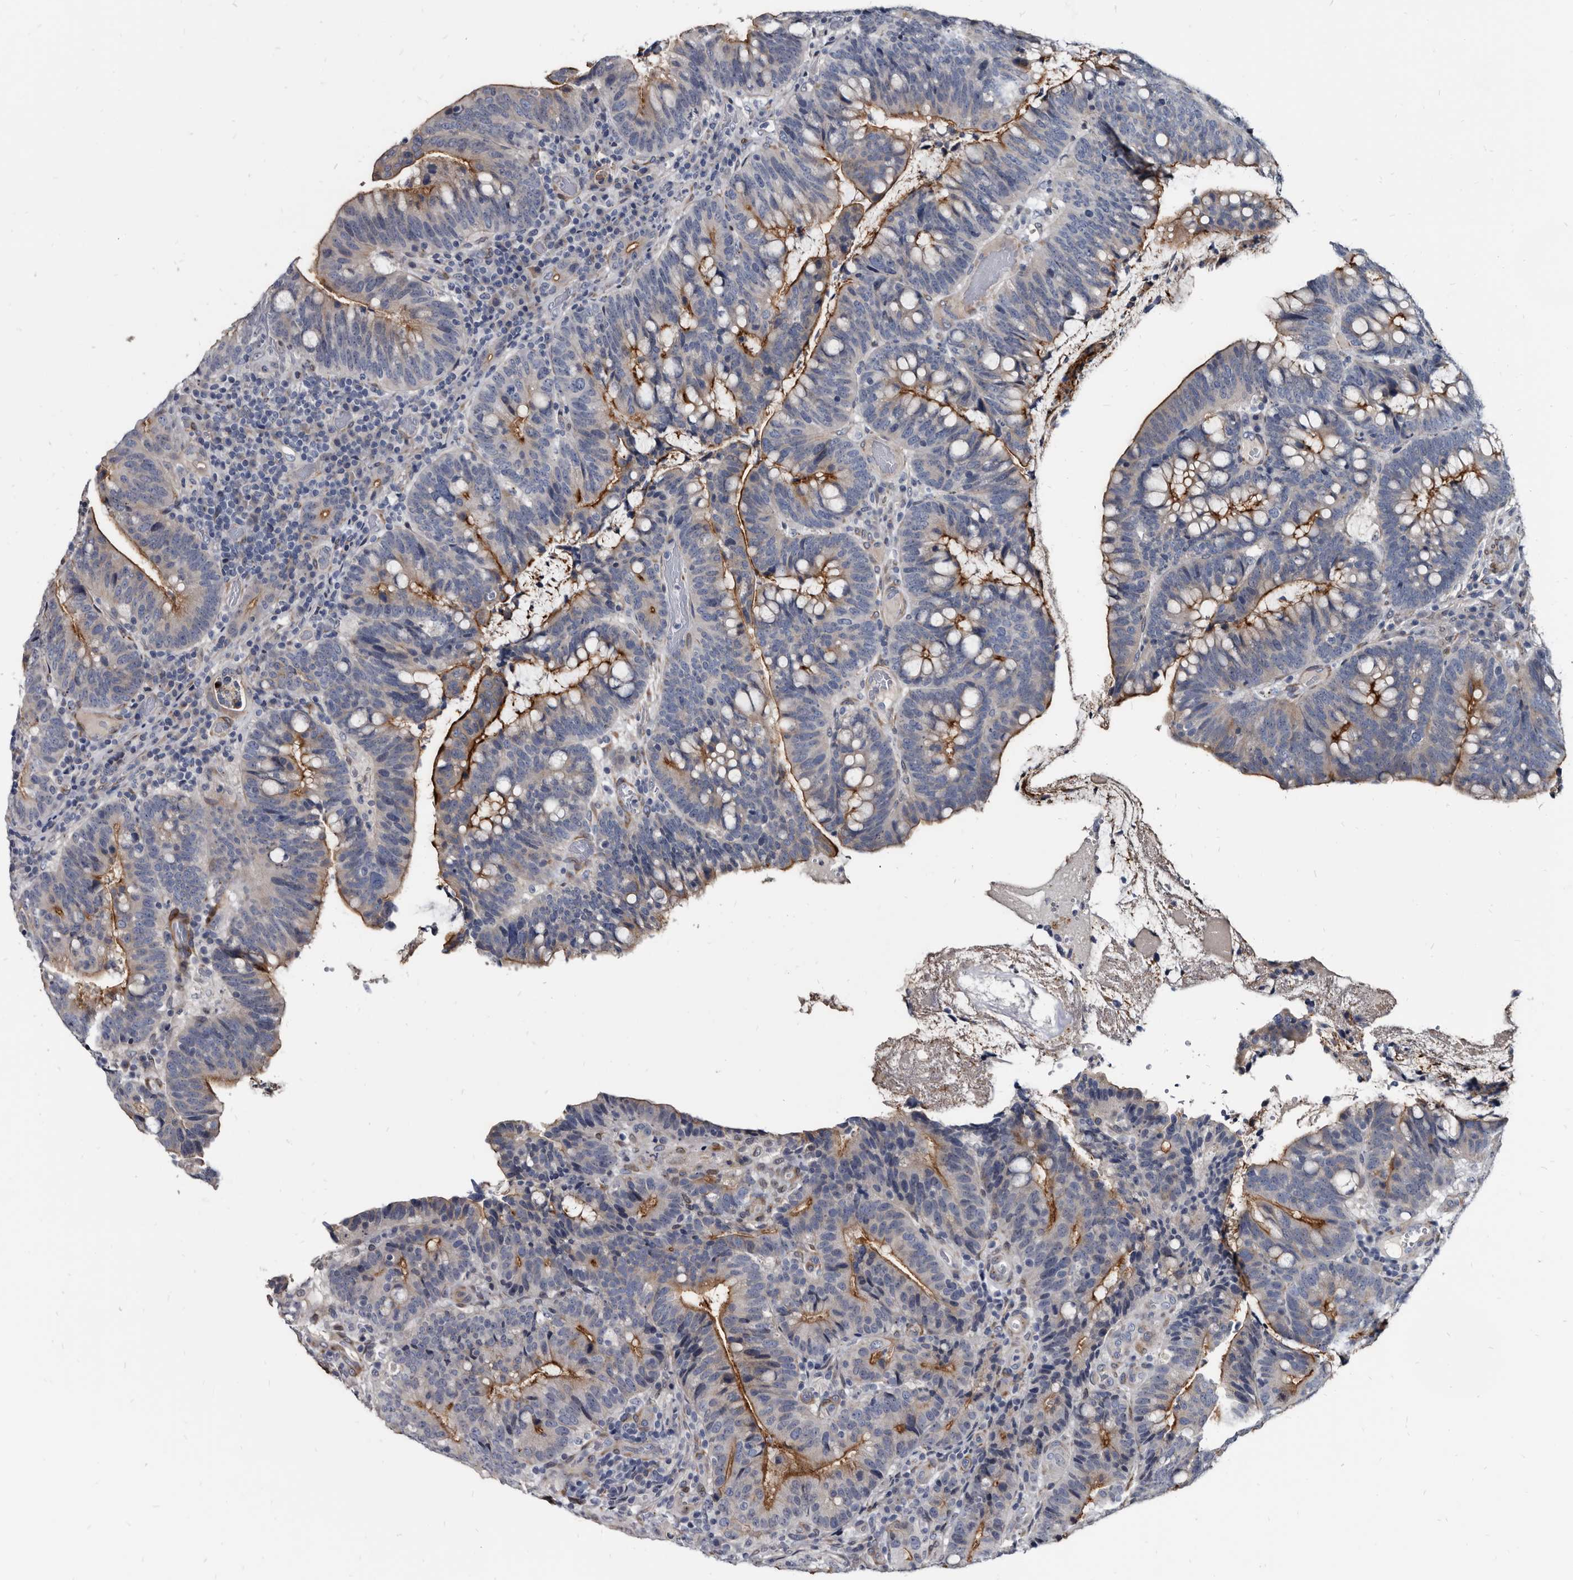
{"staining": {"intensity": "moderate", "quantity": "25%-75%", "location": "cytoplasmic/membranous"}, "tissue": "colorectal cancer", "cell_type": "Tumor cells", "image_type": "cancer", "snomed": [{"axis": "morphology", "description": "Adenocarcinoma, NOS"}, {"axis": "topography", "description": "Colon"}], "caption": "High-magnification brightfield microscopy of colorectal adenocarcinoma stained with DAB (brown) and counterstained with hematoxylin (blue). tumor cells exhibit moderate cytoplasmic/membranous expression is identified in about25%-75% of cells.", "gene": "PRSS8", "patient": {"sex": "female", "age": 66}}